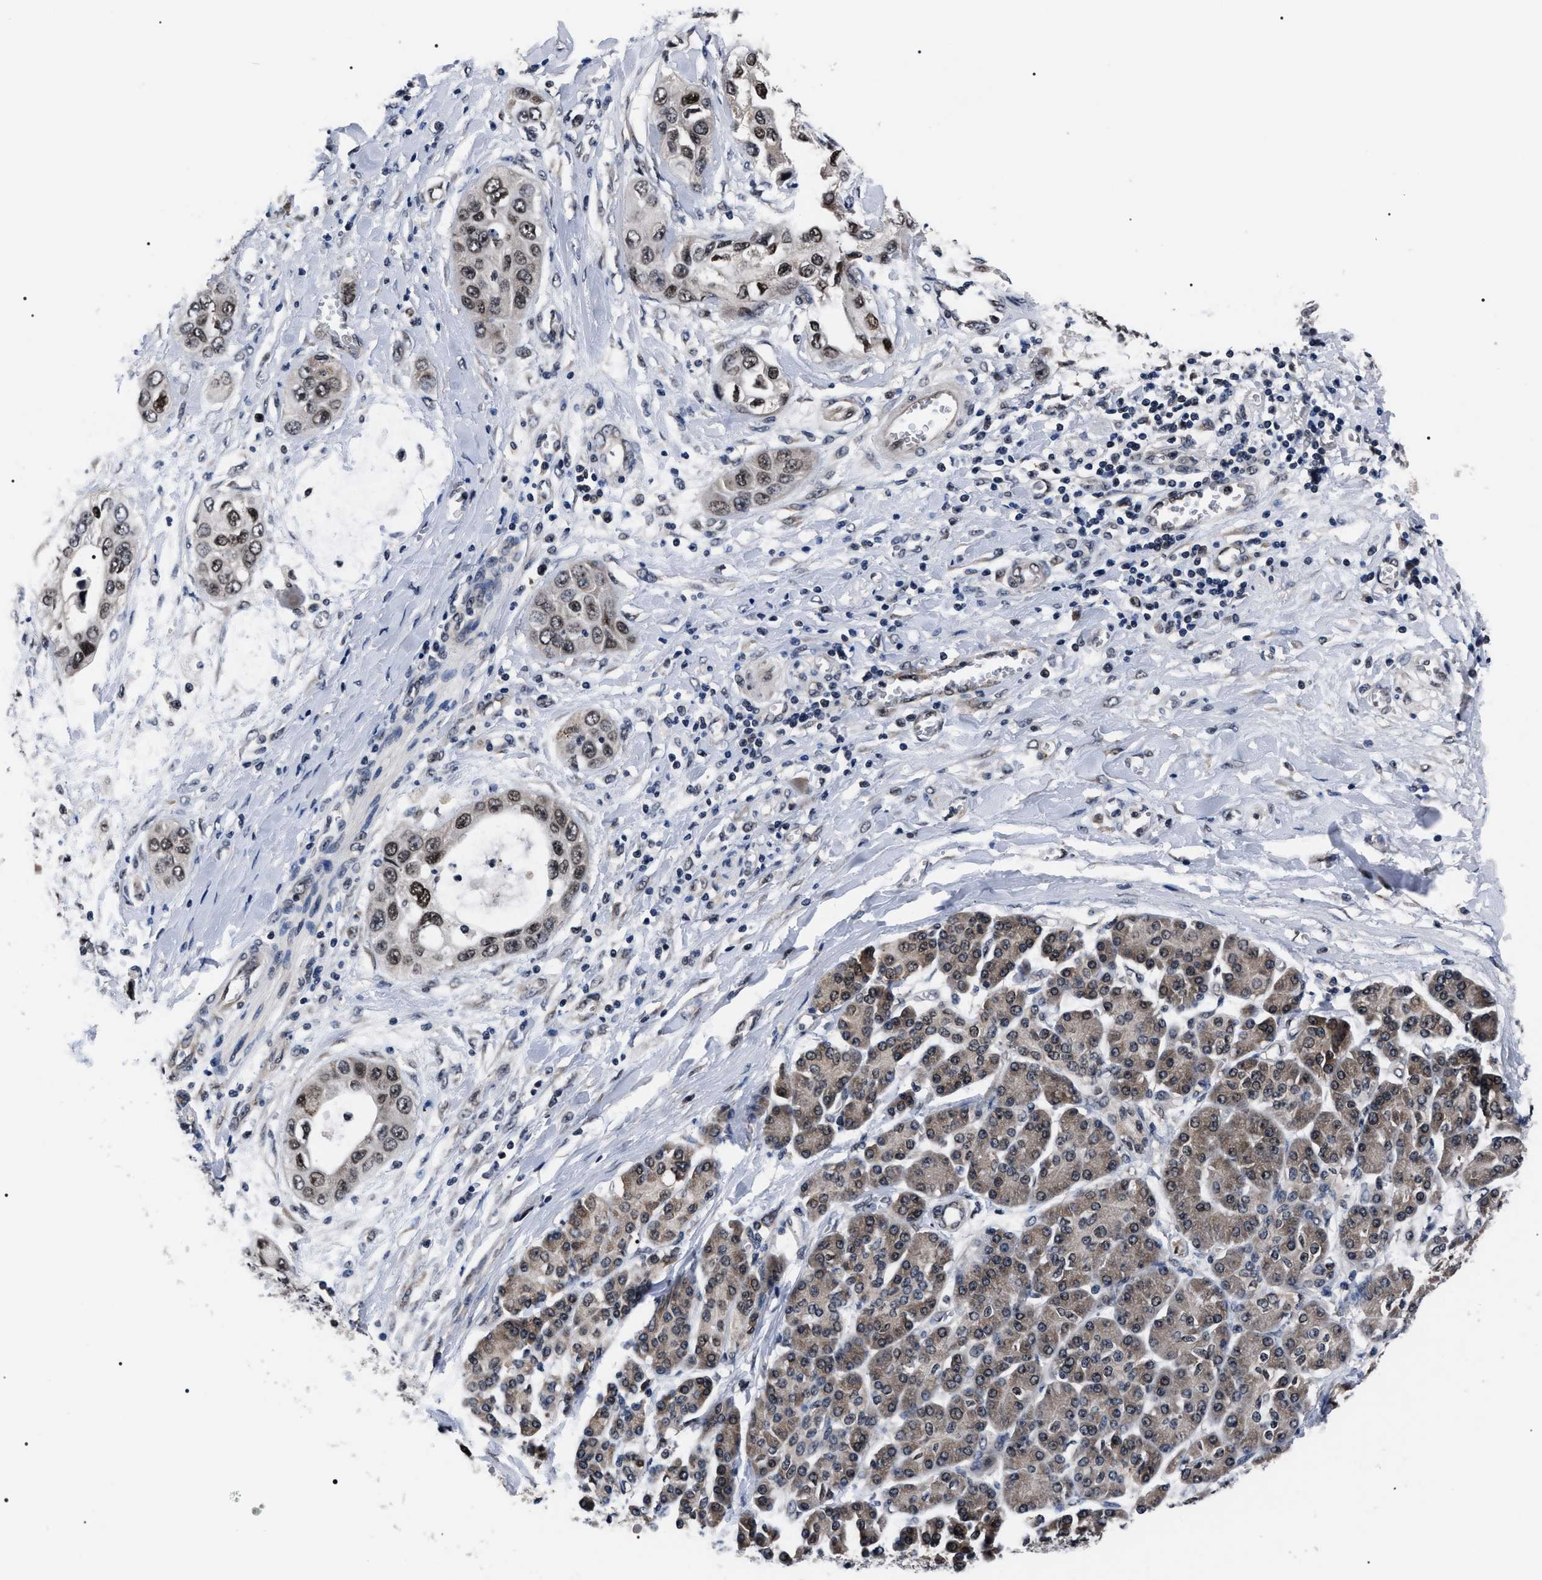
{"staining": {"intensity": "weak", "quantity": ">75%", "location": "cytoplasmic/membranous,nuclear"}, "tissue": "pancreatic cancer", "cell_type": "Tumor cells", "image_type": "cancer", "snomed": [{"axis": "morphology", "description": "Adenocarcinoma, NOS"}, {"axis": "topography", "description": "Pancreas"}], "caption": "Immunohistochemistry image of neoplastic tissue: human pancreatic cancer (adenocarcinoma) stained using immunohistochemistry (IHC) displays low levels of weak protein expression localized specifically in the cytoplasmic/membranous and nuclear of tumor cells, appearing as a cytoplasmic/membranous and nuclear brown color.", "gene": "CSNK2A1", "patient": {"sex": "female", "age": 70}}